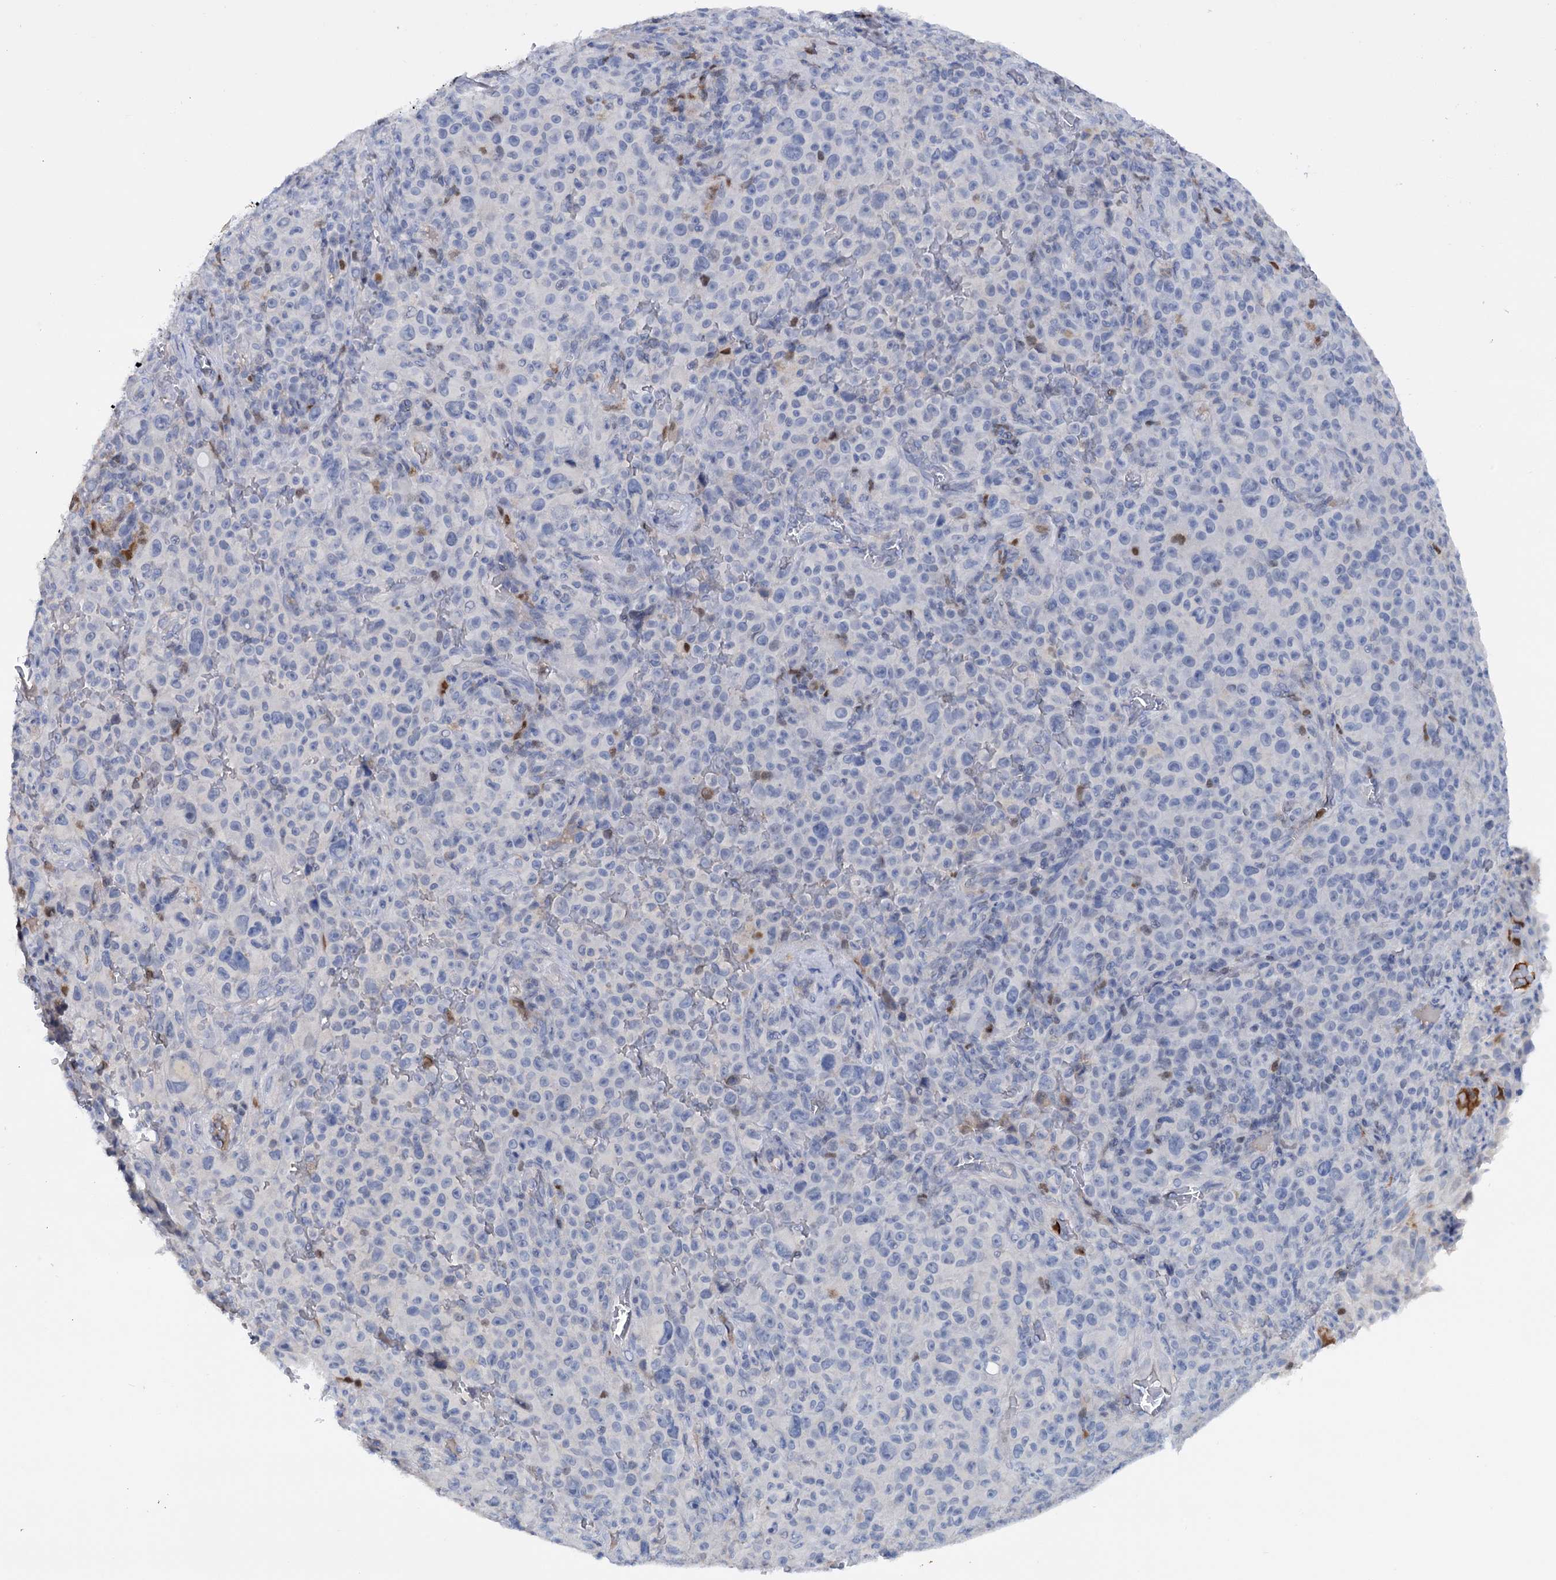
{"staining": {"intensity": "negative", "quantity": "none", "location": "none"}, "tissue": "melanoma", "cell_type": "Tumor cells", "image_type": "cancer", "snomed": [{"axis": "morphology", "description": "Malignant melanoma, NOS"}, {"axis": "topography", "description": "Skin"}], "caption": "IHC of human melanoma demonstrates no staining in tumor cells.", "gene": "FAM111B", "patient": {"sex": "female", "age": 82}}